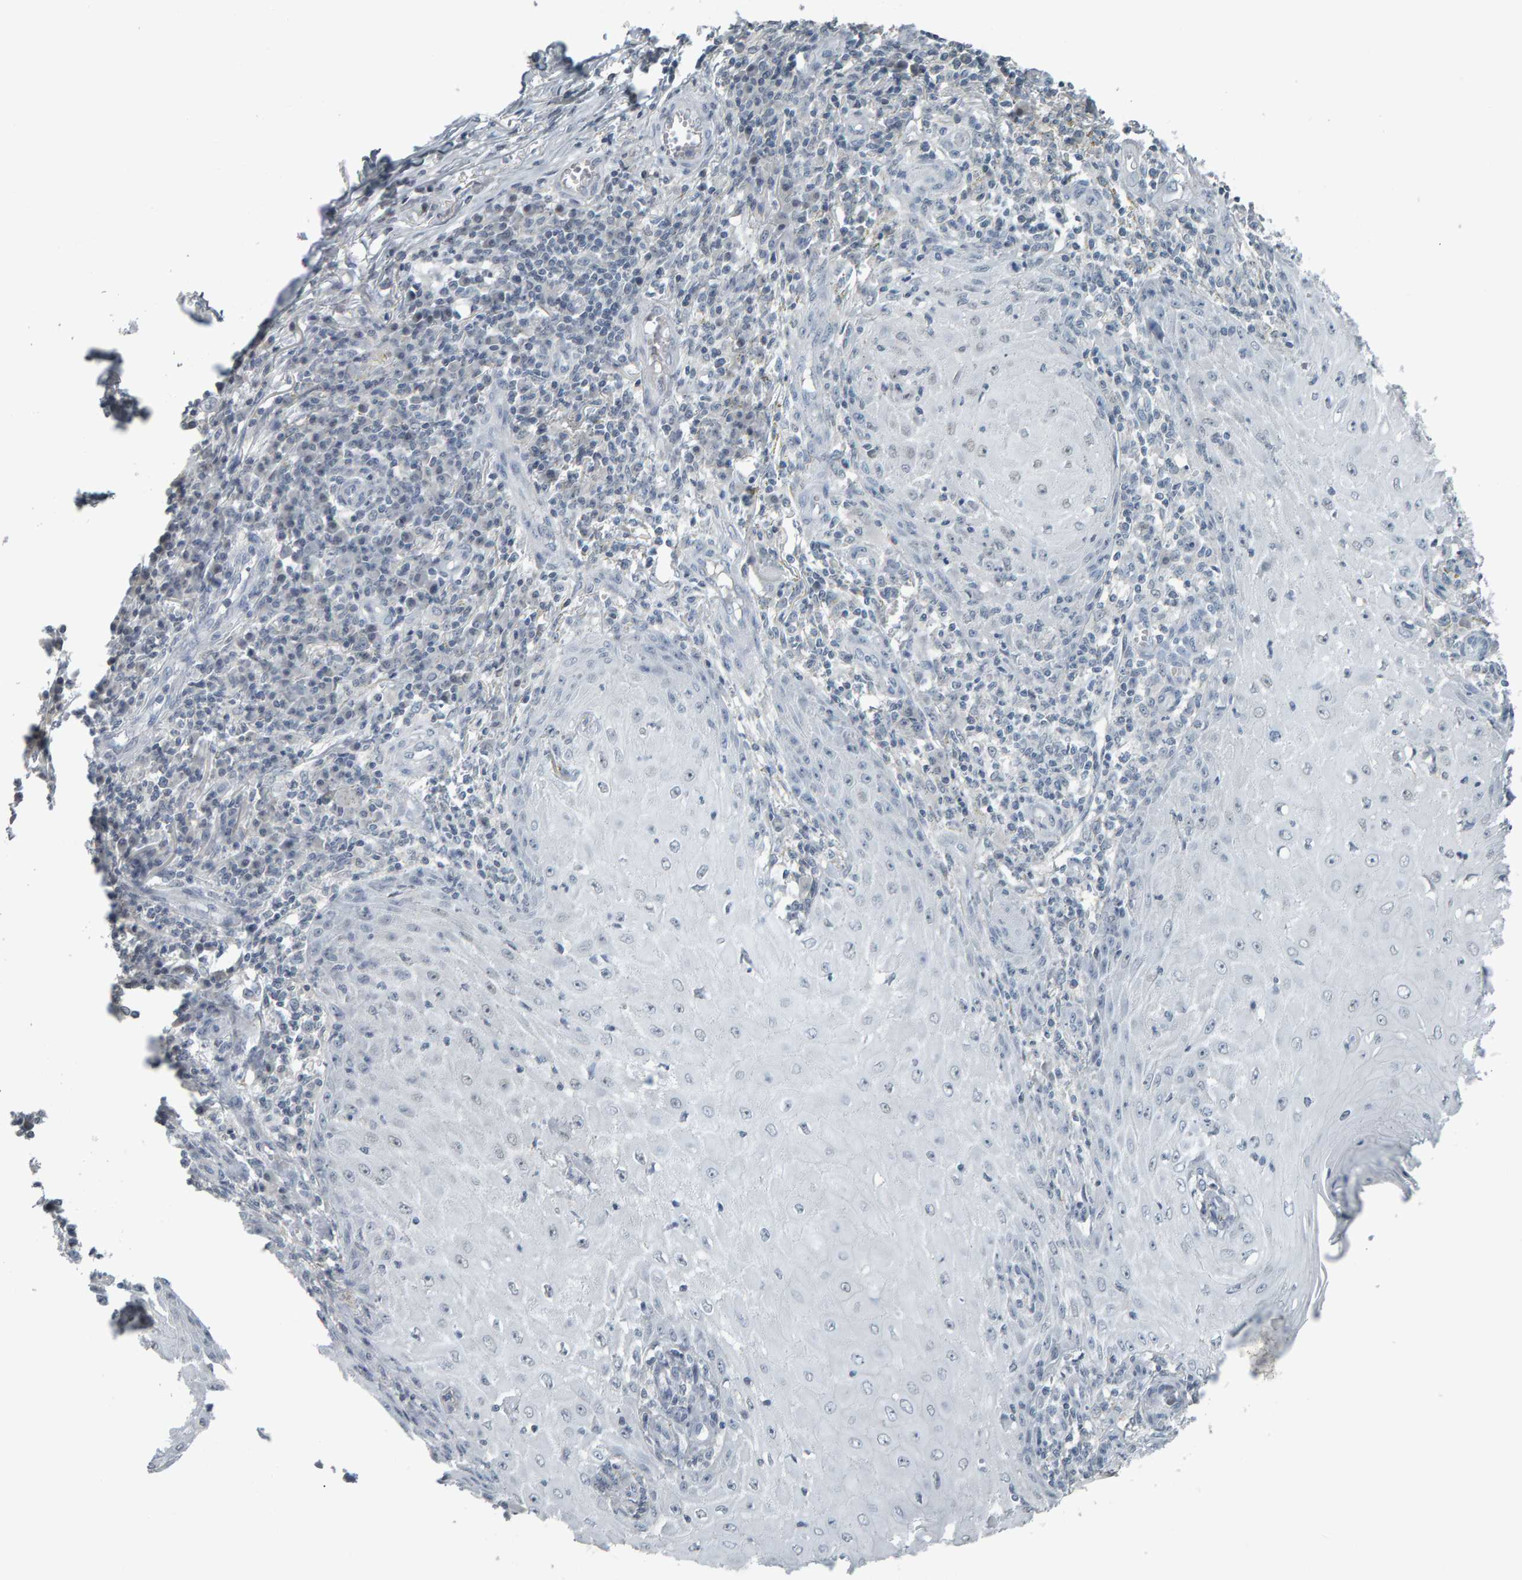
{"staining": {"intensity": "negative", "quantity": "none", "location": "none"}, "tissue": "skin cancer", "cell_type": "Tumor cells", "image_type": "cancer", "snomed": [{"axis": "morphology", "description": "Squamous cell carcinoma, NOS"}, {"axis": "topography", "description": "Skin"}], "caption": "Immunohistochemical staining of human skin cancer displays no significant positivity in tumor cells. Nuclei are stained in blue.", "gene": "PYY", "patient": {"sex": "female", "age": 73}}